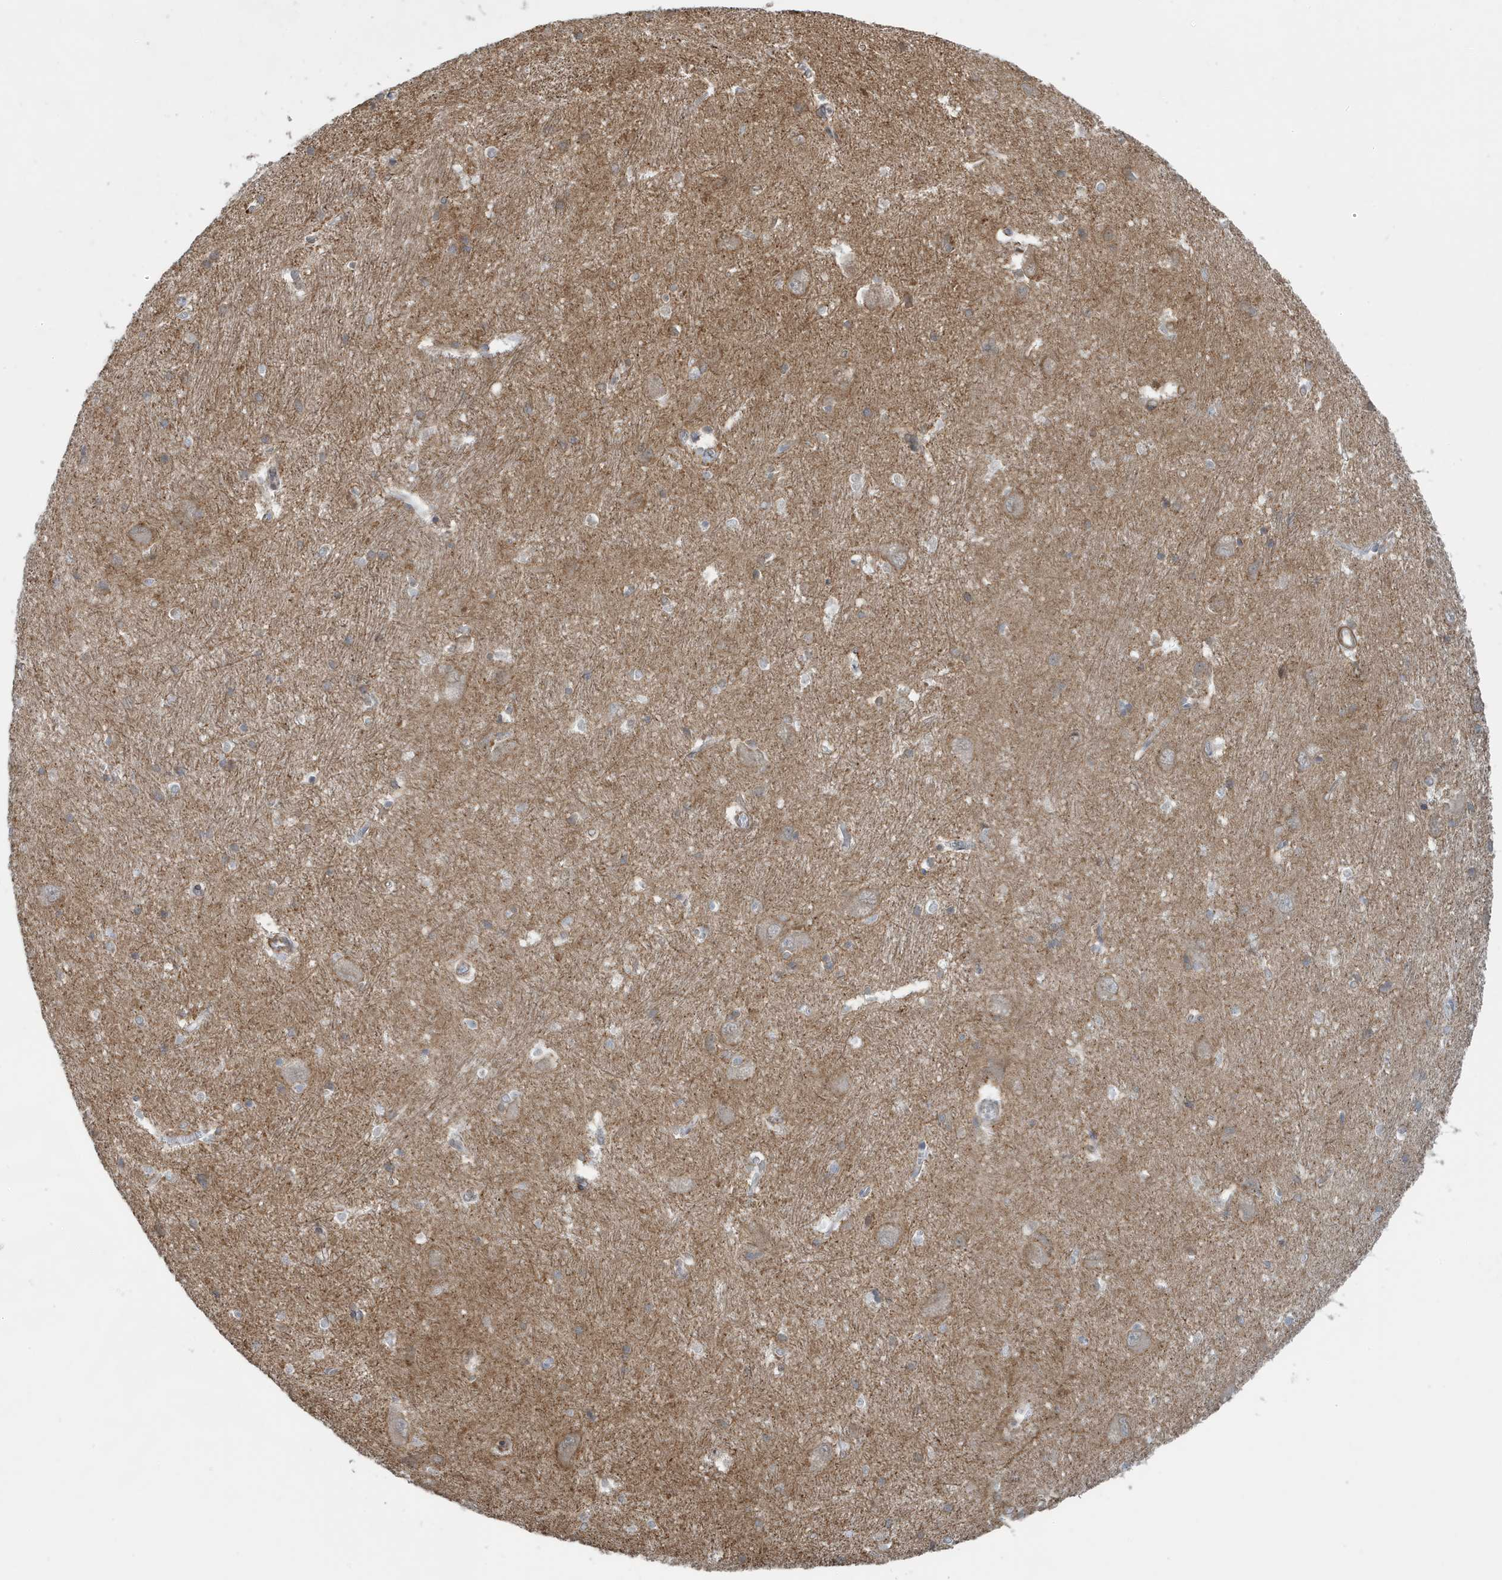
{"staining": {"intensity": "weak", "quantity": "<25%", "location": "nuclear"}, "tissue": "caudate", "cell_type": "Glial cells", "image_type": "normal", "snomed": [{"axis": "morphology", "description": "Normal tissue, NOS"}, {"axis": "topography", "description": "Lateral ventricle wall"}], "caption": "IHC photomicrograph of unremarkable caudate: human caudate stained with DAB (3,3'-diaminobenzidine) exhibits no significant protein expression in glial cells.", "gene": "CHCHD4", "patient": {"sex": "male", "age": 37}}